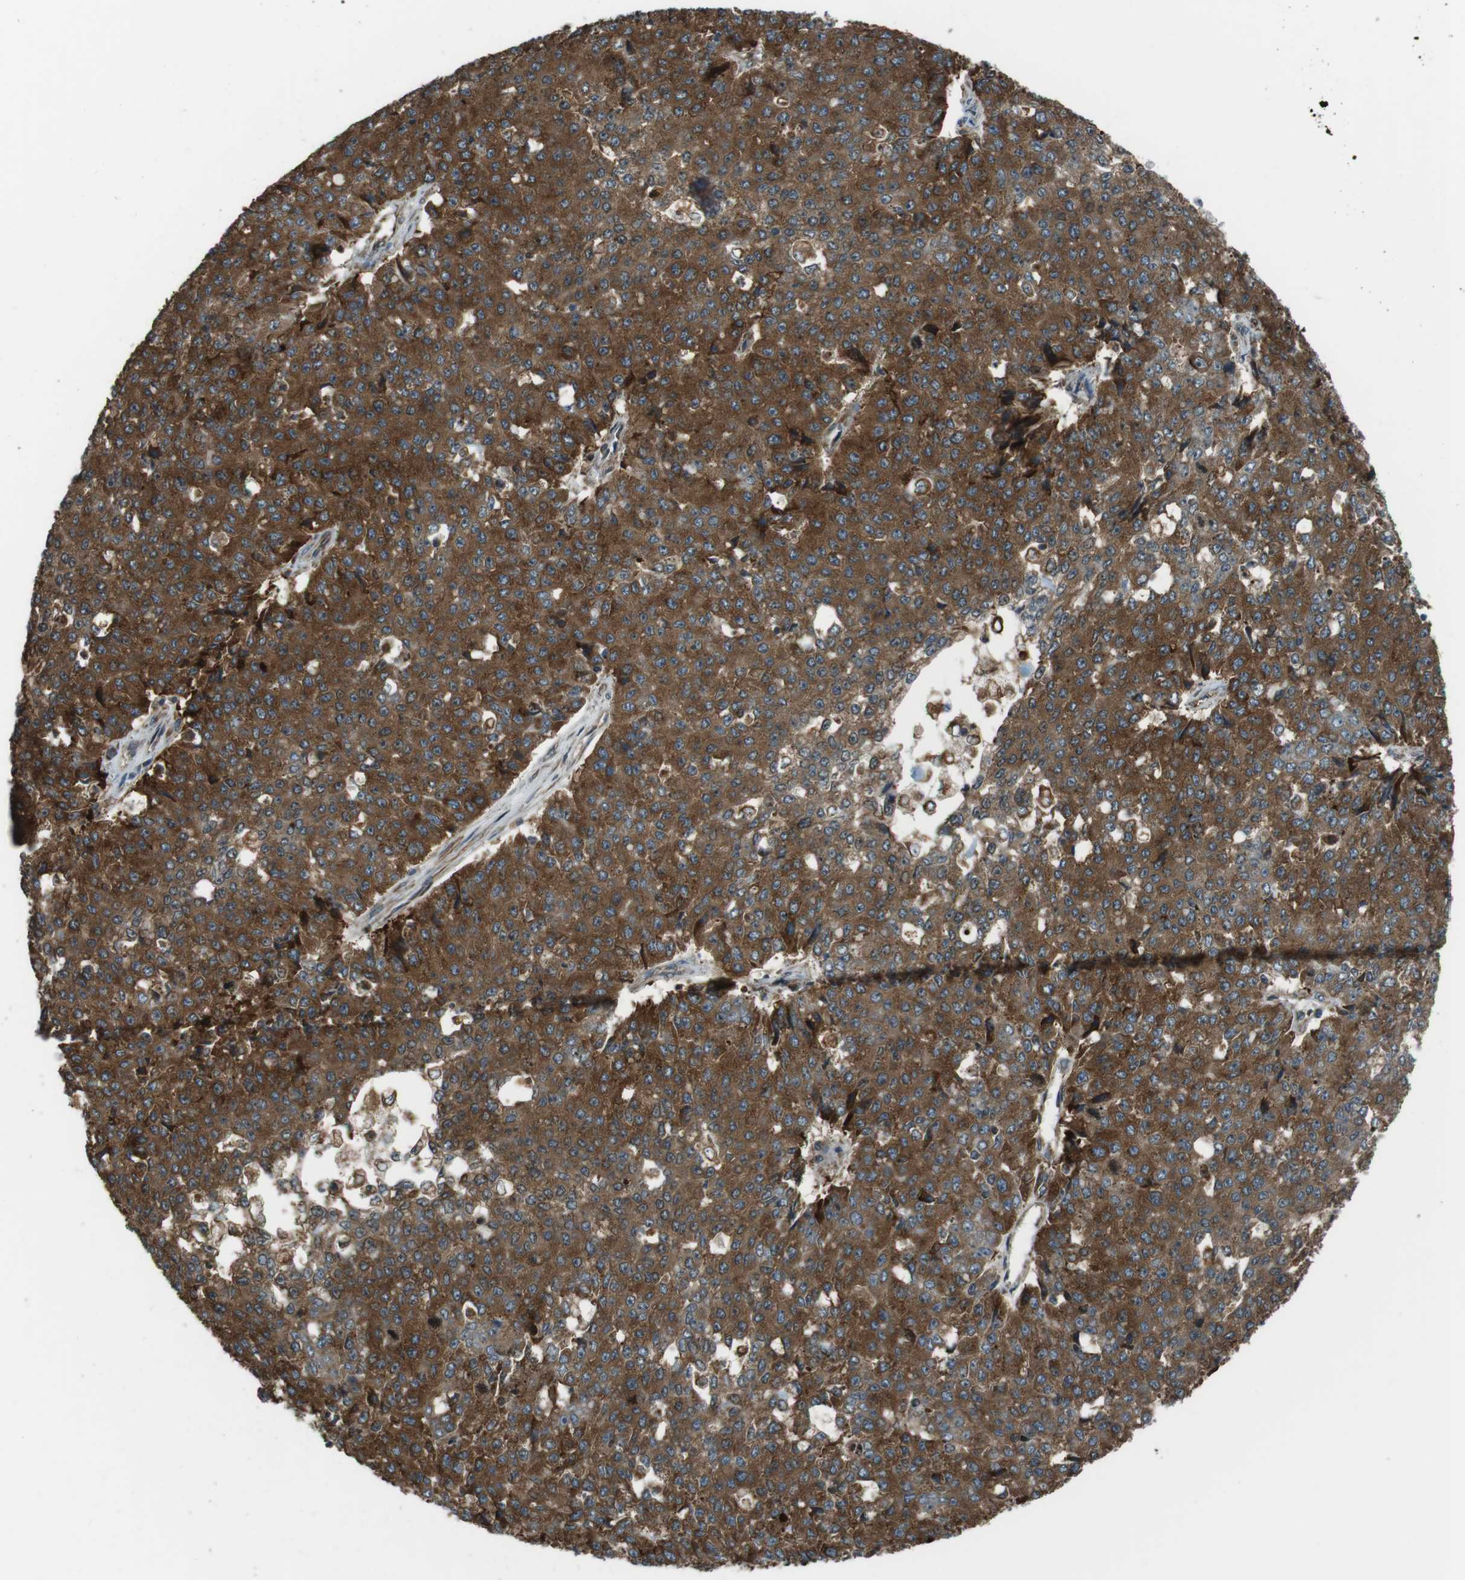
{"staining": {"intensity": "strong", "quantity": ">75%", "location": "cytoplasmic/membranous"}, "tissue": "pancreatic cancer", "cell_type": "Tumor cells", "image_type": "cancer", "snomed": [{"axis": "morphology", "description": "Adenocarcinoma, NOS"}, {"axis": "topography", "description": "Pancreas"}], "caption": "A histopathology image showing strong cytoplasmic/membranous staining in about >75% of tumor cells in adenocarcinoma (pancreatic), as visualized by brown immunohistochemical staining.", "gene": "PA2G4", "patient": {"sex": "male", "age": 50}}